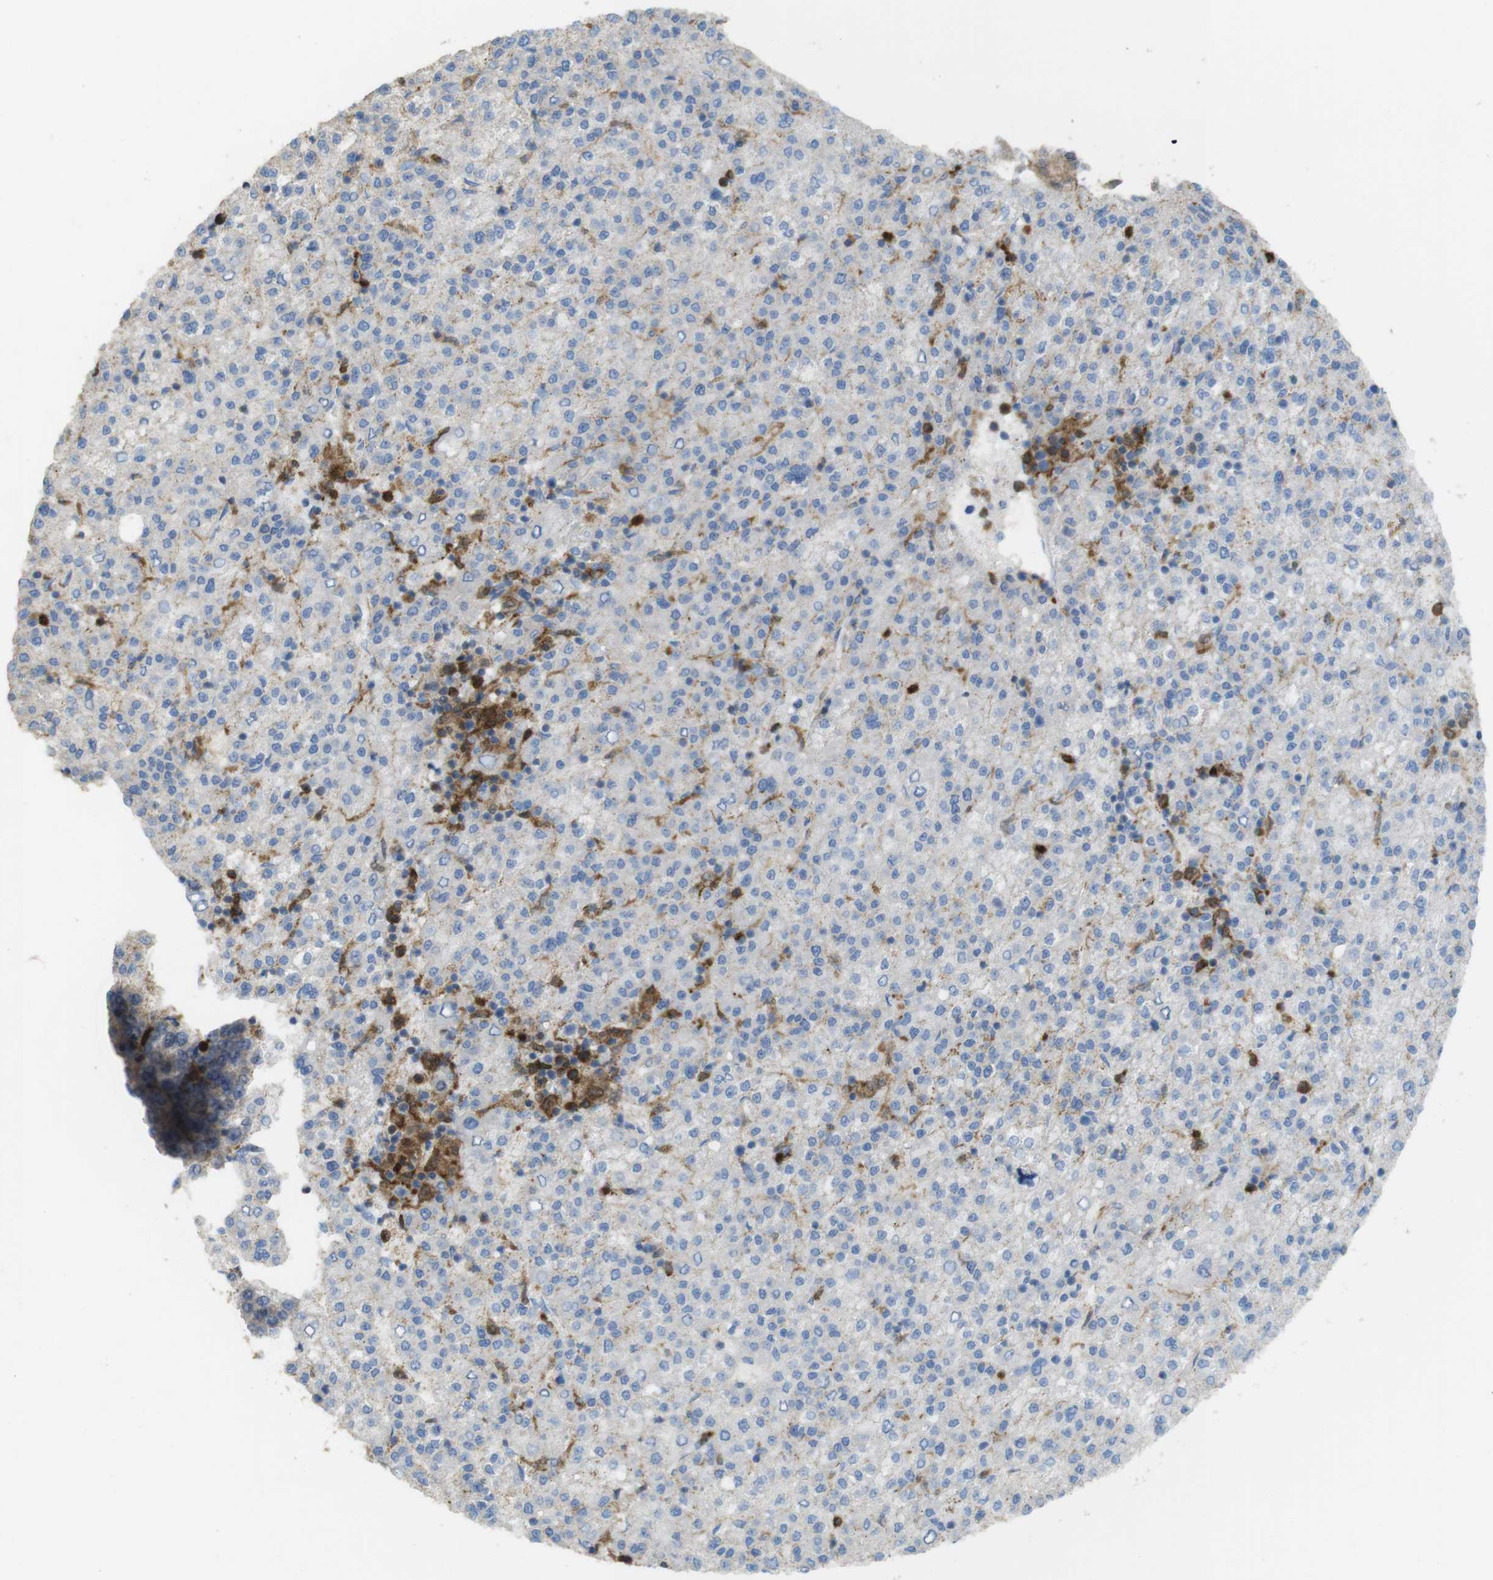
{"staining": {"intensity": "weak", "quantity": "25%-75%", "location": "cytoplasmic/membranous"}, "tissue": "liver cancer", "cell_type": "Tumor cells", "image_type": "cancer", "snomed": [{"axis": "morphology", "description": "Carcinoma, Hepatocellular, NOS"}, {"axis": "topography", "description": "Liver"}], "caption": "Liver hepatocellular carcinoma stained with a brown dye demonstrates weak cytoplasmic/membranous positive expression in about 25%-75% of tumor cells.", "gene": "PRKCD", "patient": {"sex": "female", "age": 58}}